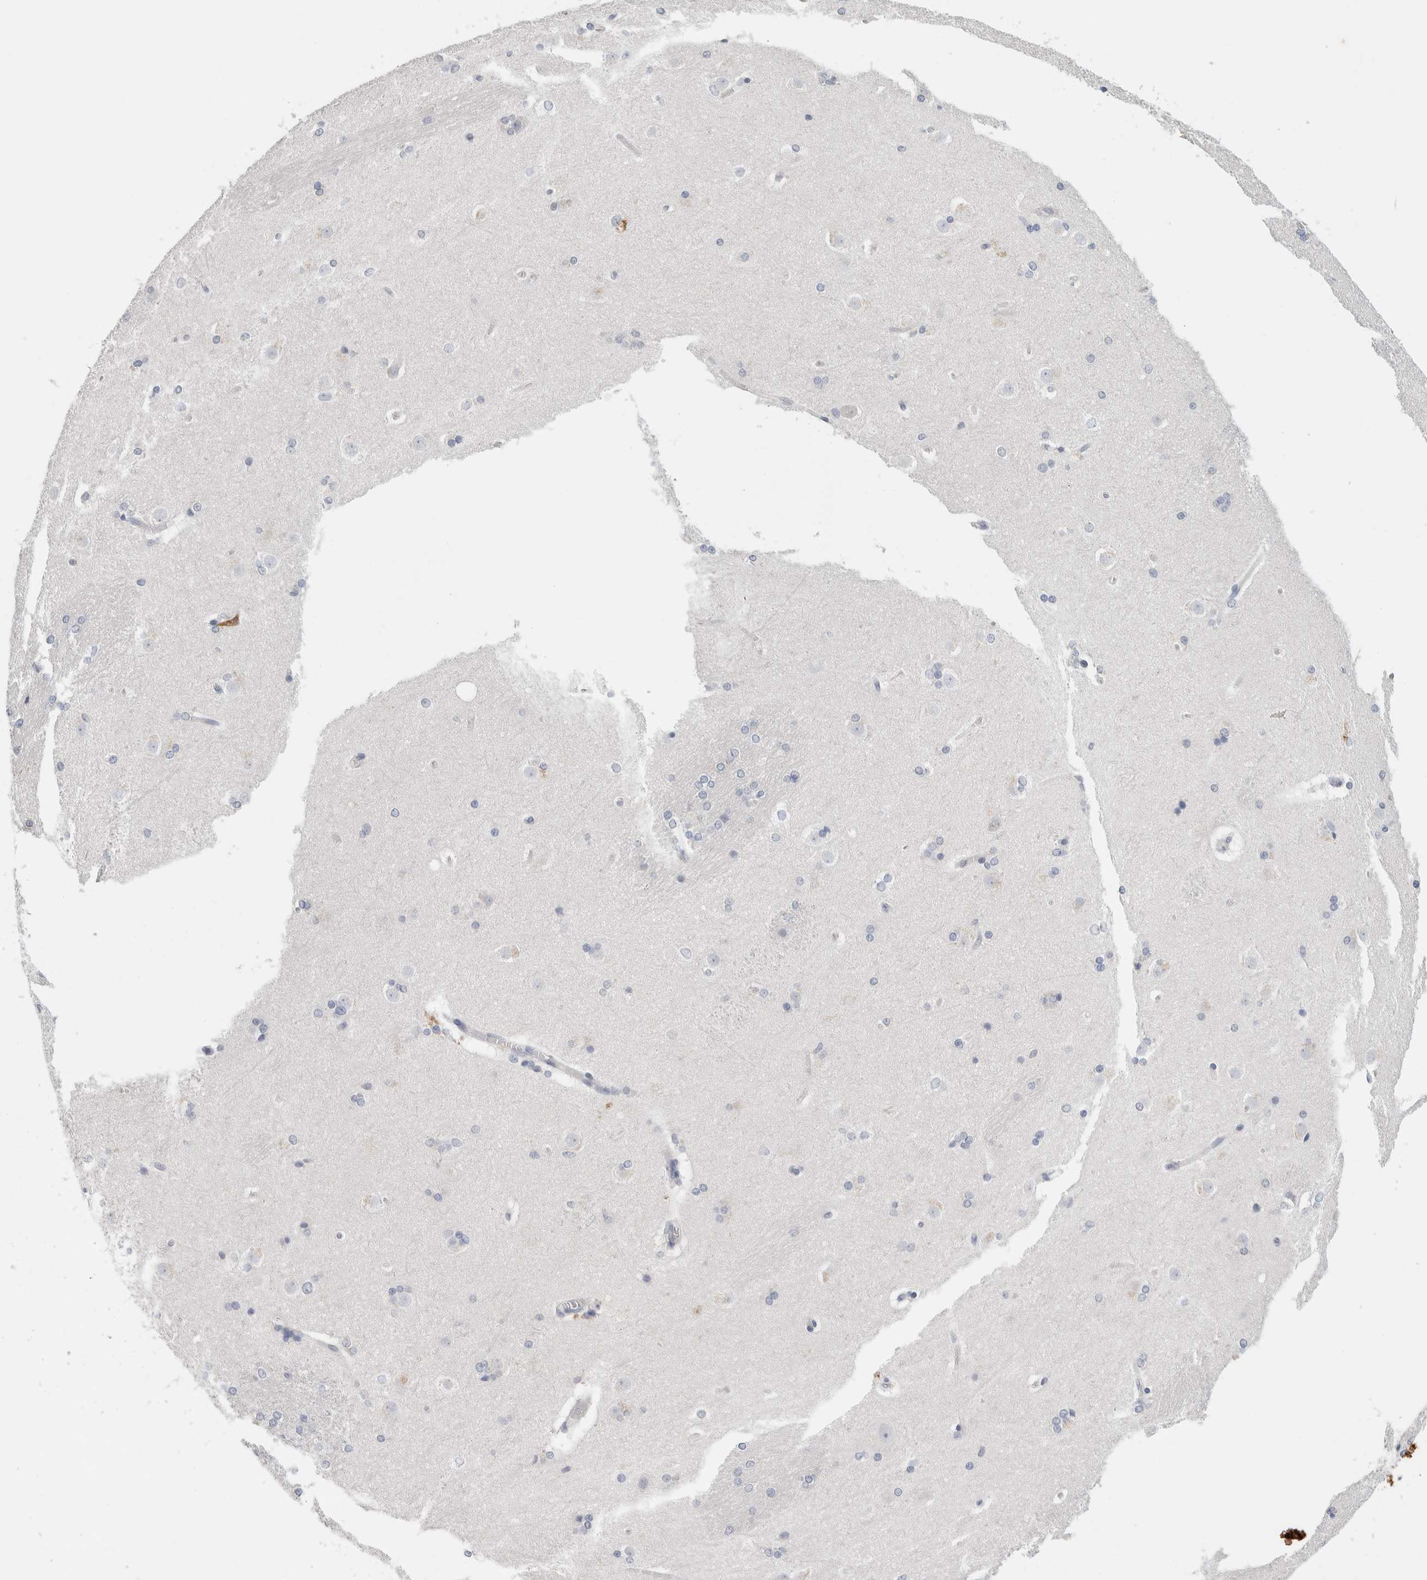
{"staining": {"intensity": "negative", "quantity": "none", "location": "none"}, "tissue": "caudate", "cell_type": "Glial cells", "image_type": "normal", "snomed": [{"axis": "morphology", "description": "Normal tissue, NOS"}, {"axis": "topography", "description": "Lateral ventricle wall"}], "caption": "This is an immunohistochemistry (IHC) photomicrograph of unremarkable caudate. There is no positivity in glial cells.", "gene": "NCF2", "patient": {"sex": "female", "age": 19}}